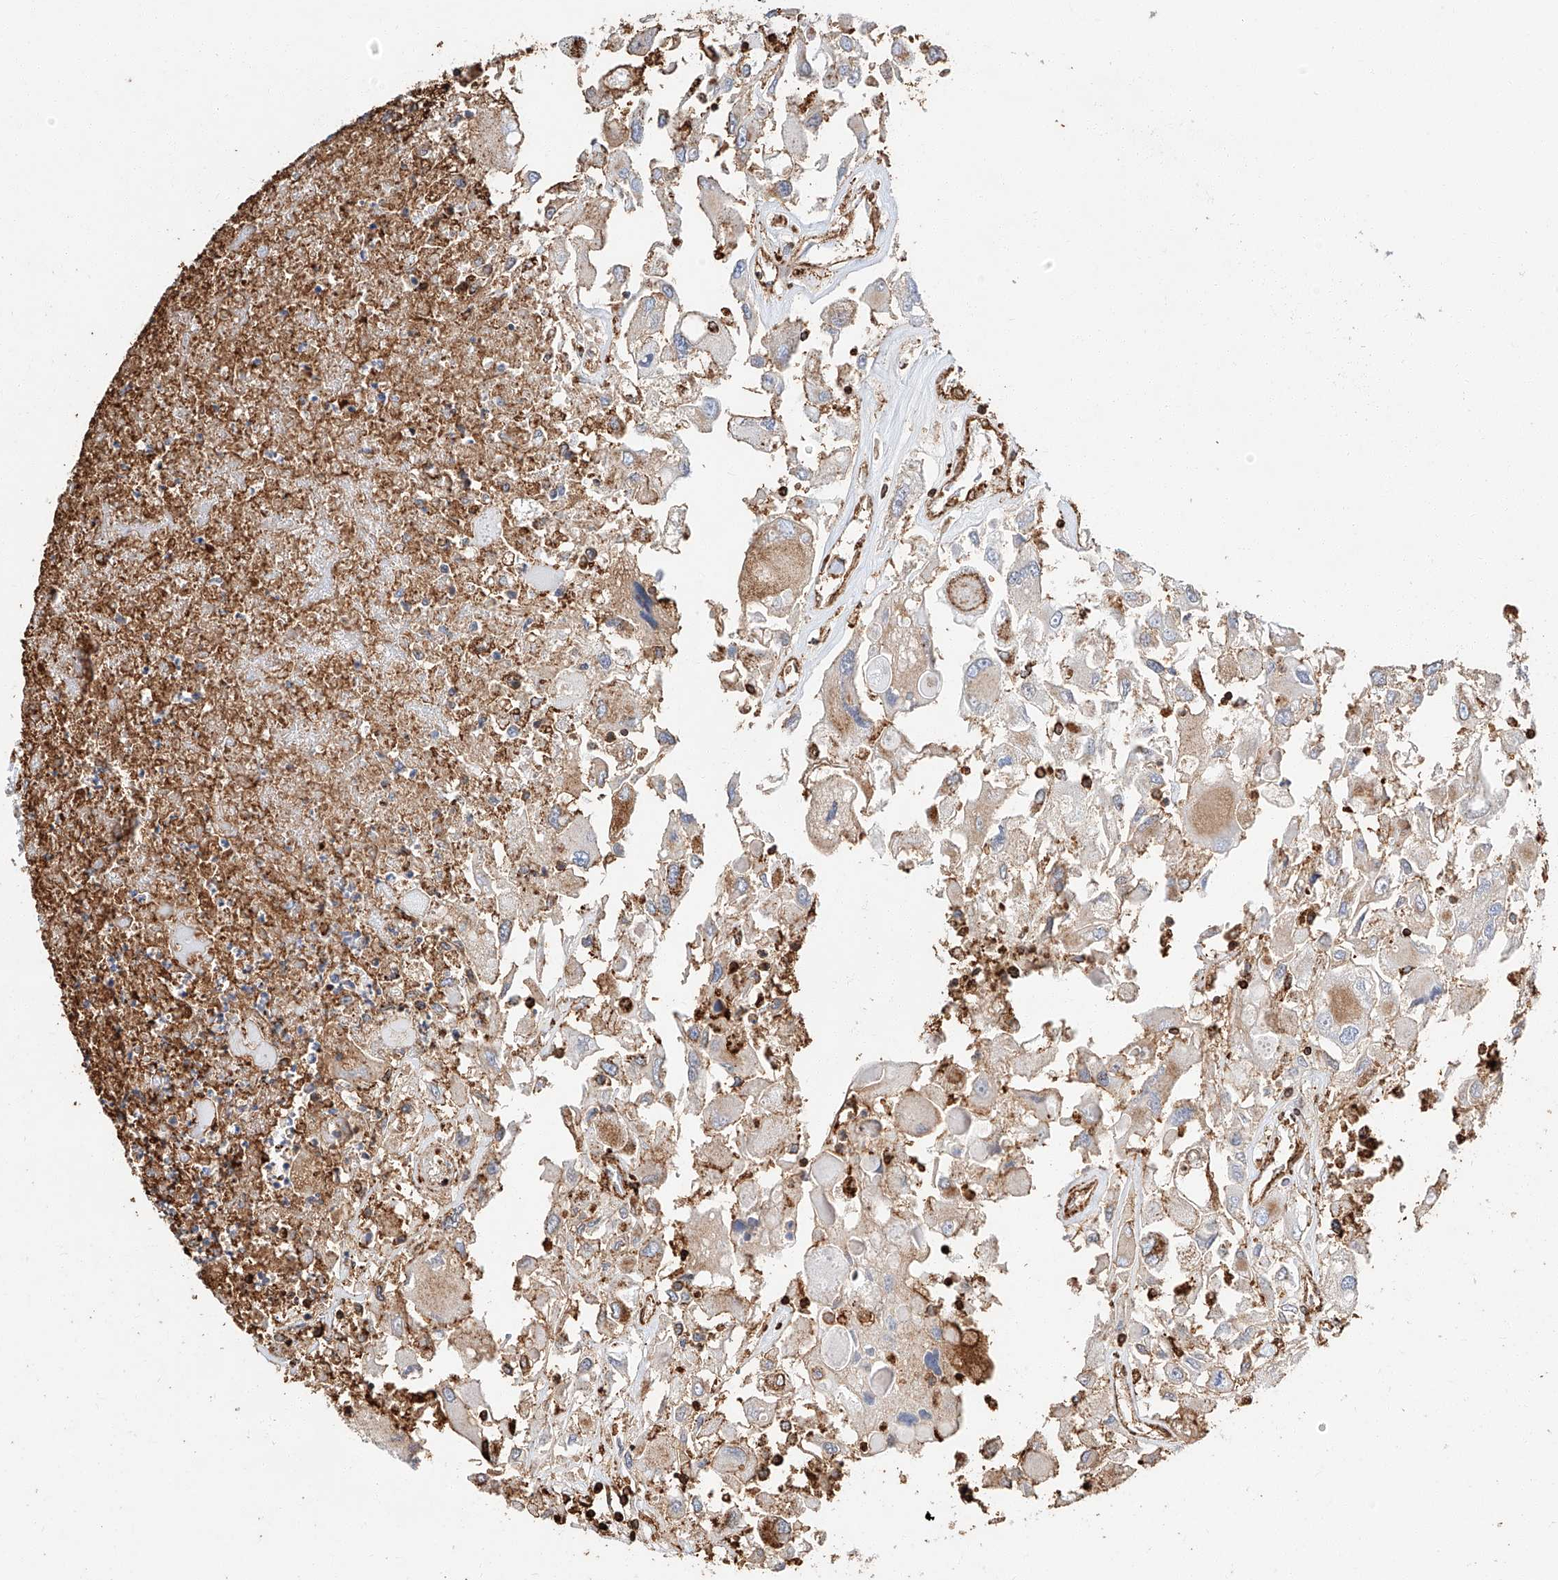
{"staining": {"intensity": "moderate", "quantity": "<25%", "location": "cytoplasmic/membranous"}, "tissue": "renal cancer", "cell_type": "Tumor cells", "image_type": "cancer", "snomed": [{"axis": "morphology", "description": "Adenocarcinoma, NOS"}, {"axis": "topography", "description": "Kidney"}], "caption": "An immunohistochemistry micrograph of neoplastic tissue is shown. Protein staining in brown shows moderate cytoplasmic/membranous positivity in renal adenocarcinoma within tumor cells.", "gene": "WFS1", "patient": {"sex": "female", "age": 52}}